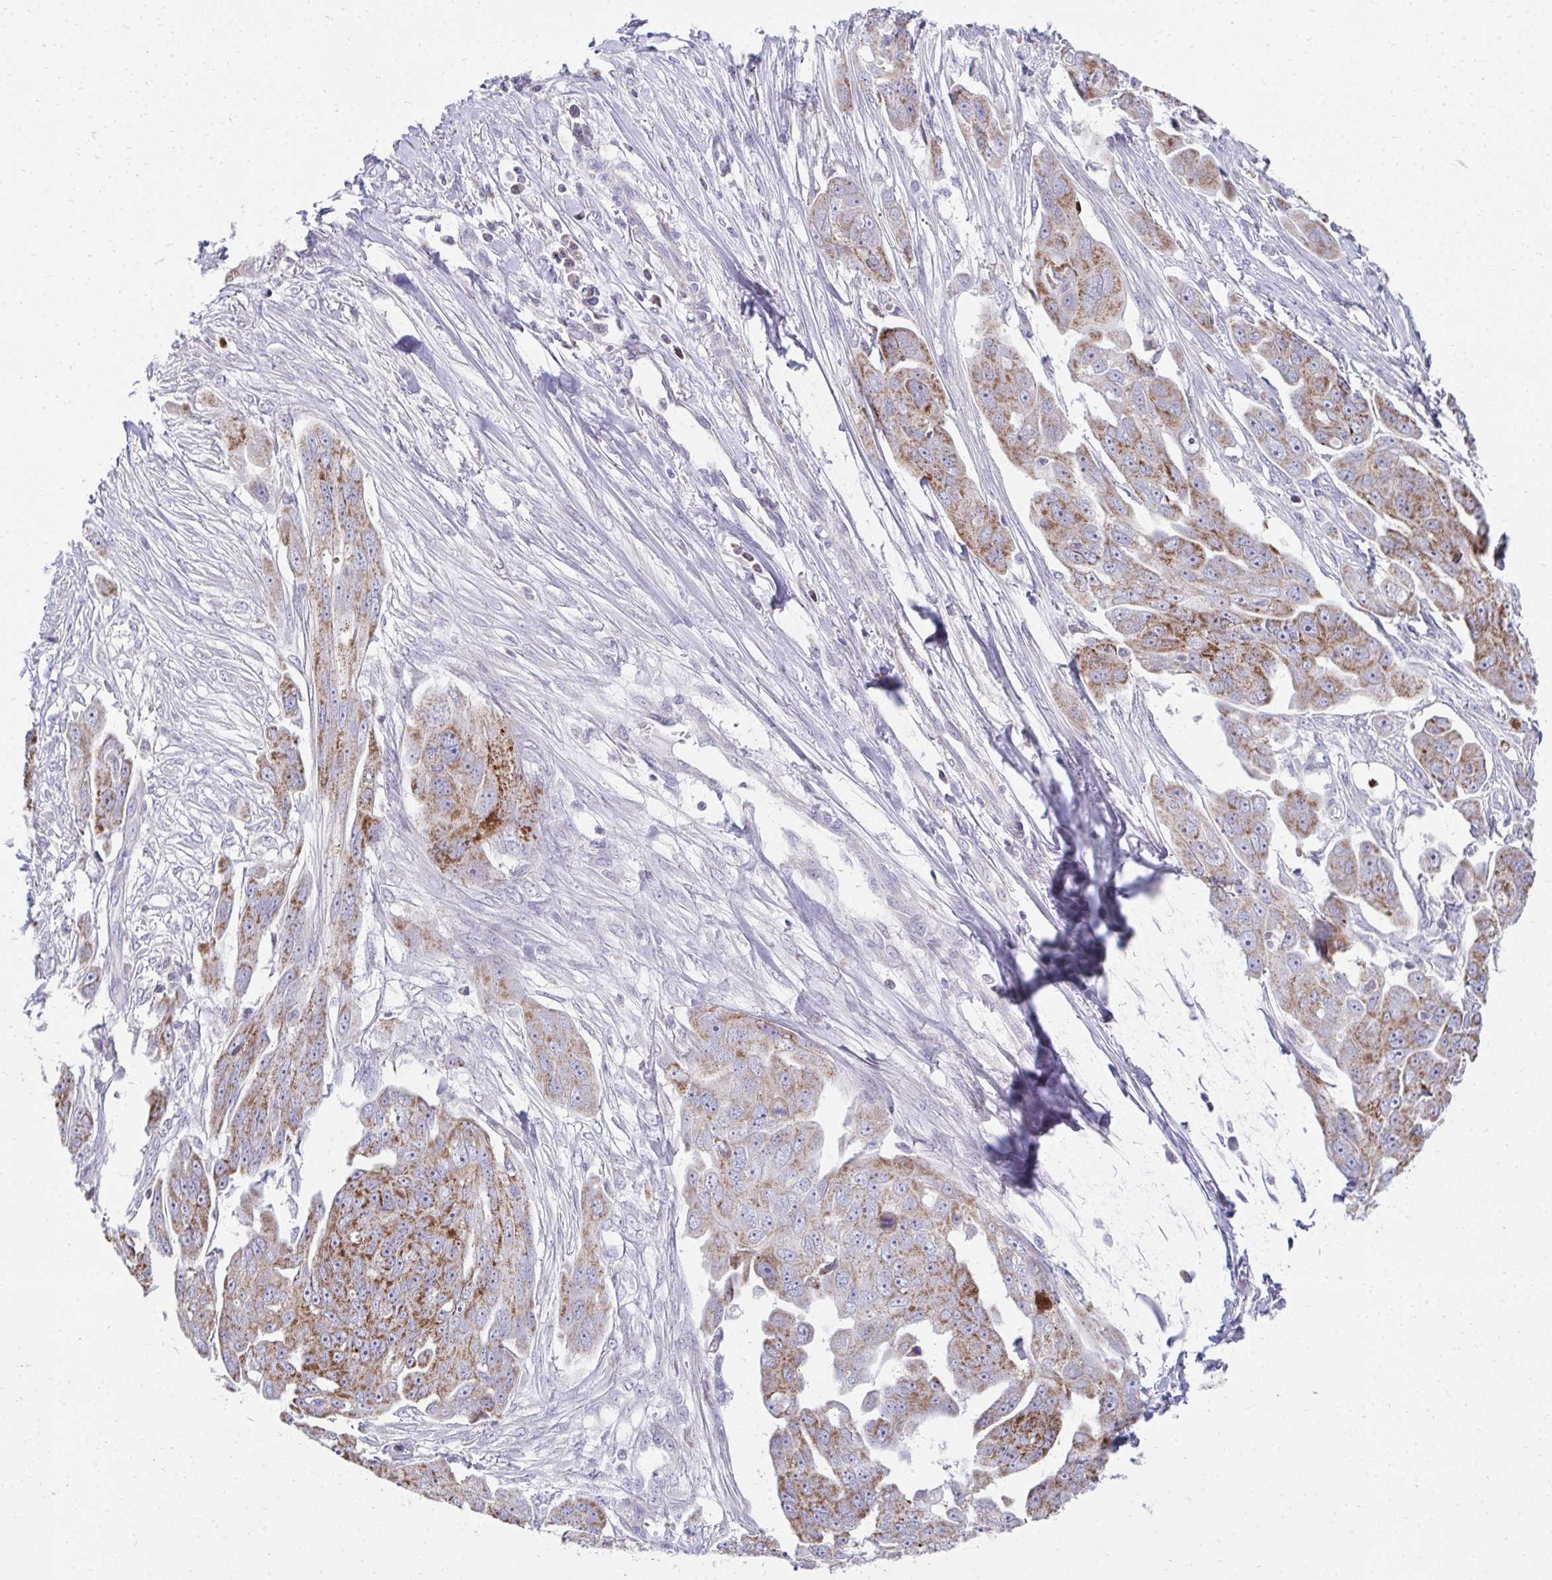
{"staining": {"intensity": "moderate", "quantity": ">75%", "location": "cytoplasmic/membranous"}, "tissue": "ovarian cancer", "cell_type": "Tumor cells", "image_type": "cancer", "snomed": [{"axis": "morphology", "description": "Carcinoma, endometroid"}, {"axis": "topography", "description": "Ovary"}], "caption": "Tumor cells demonstrate medium levels of moderate cytoplasmic/membranous staining in approximately >75% of cells in human ovarian endometroid carcinoma. (DAB = brown stain, brightfield microscopy at high magnification).", "gene": "PRRG3", "patient": {"sex": "female", "age": 70}}